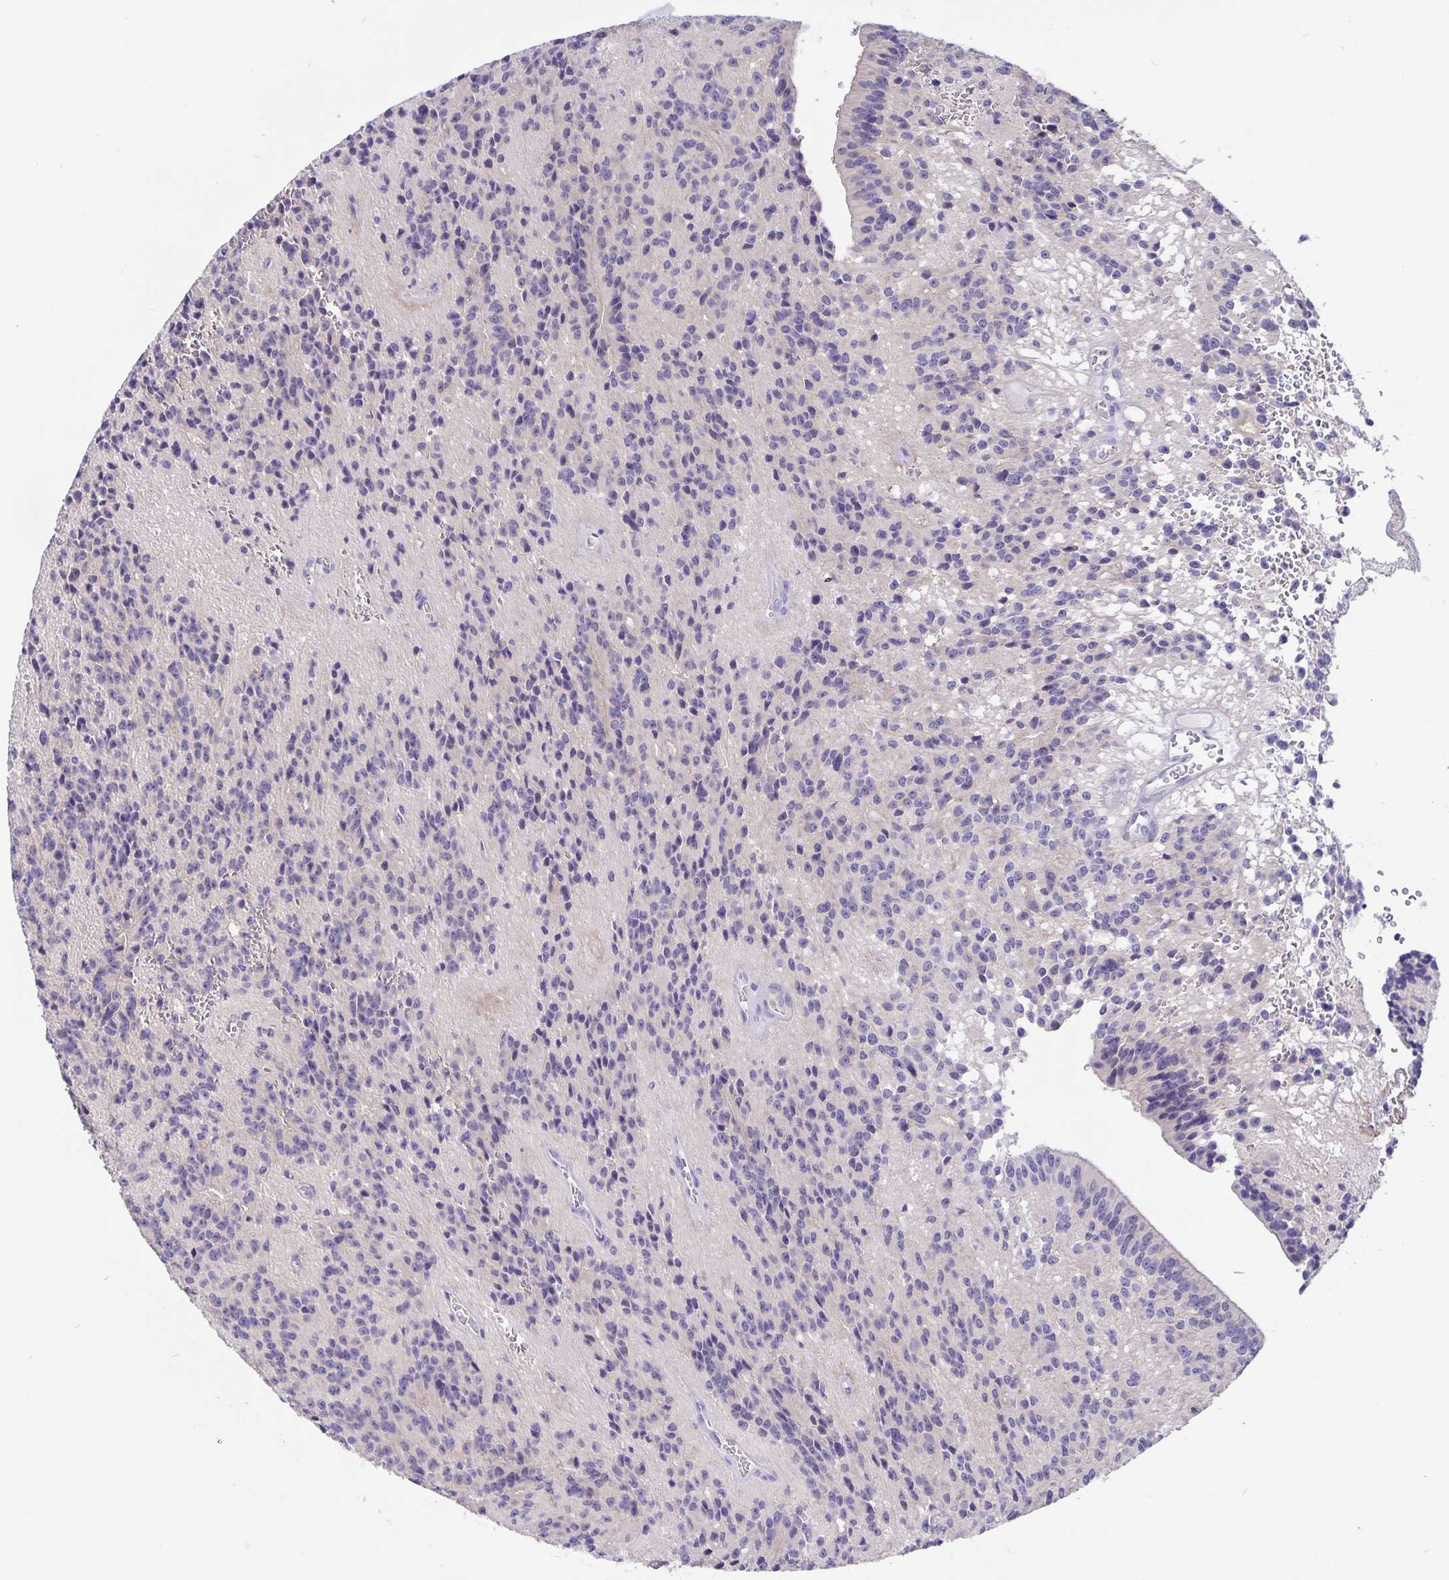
{"staining": {"intensity": "negative", "quantity": "none", "location": "none"}, "tissue": "glioma", "cell_type": "Tumor cells", "image_type": "cancer", "snomed": [{"axis": "morphology", "description": "Glioma, malignant, Low grade"}, {"axis": "topography", "description": "Brain"}], "caption": "Immunohistochemistry (IHC) of glioma exhibits no positivity in tumor cells.", "gene": "ERMN", "patient": {"sex": "male", "age": 31}}